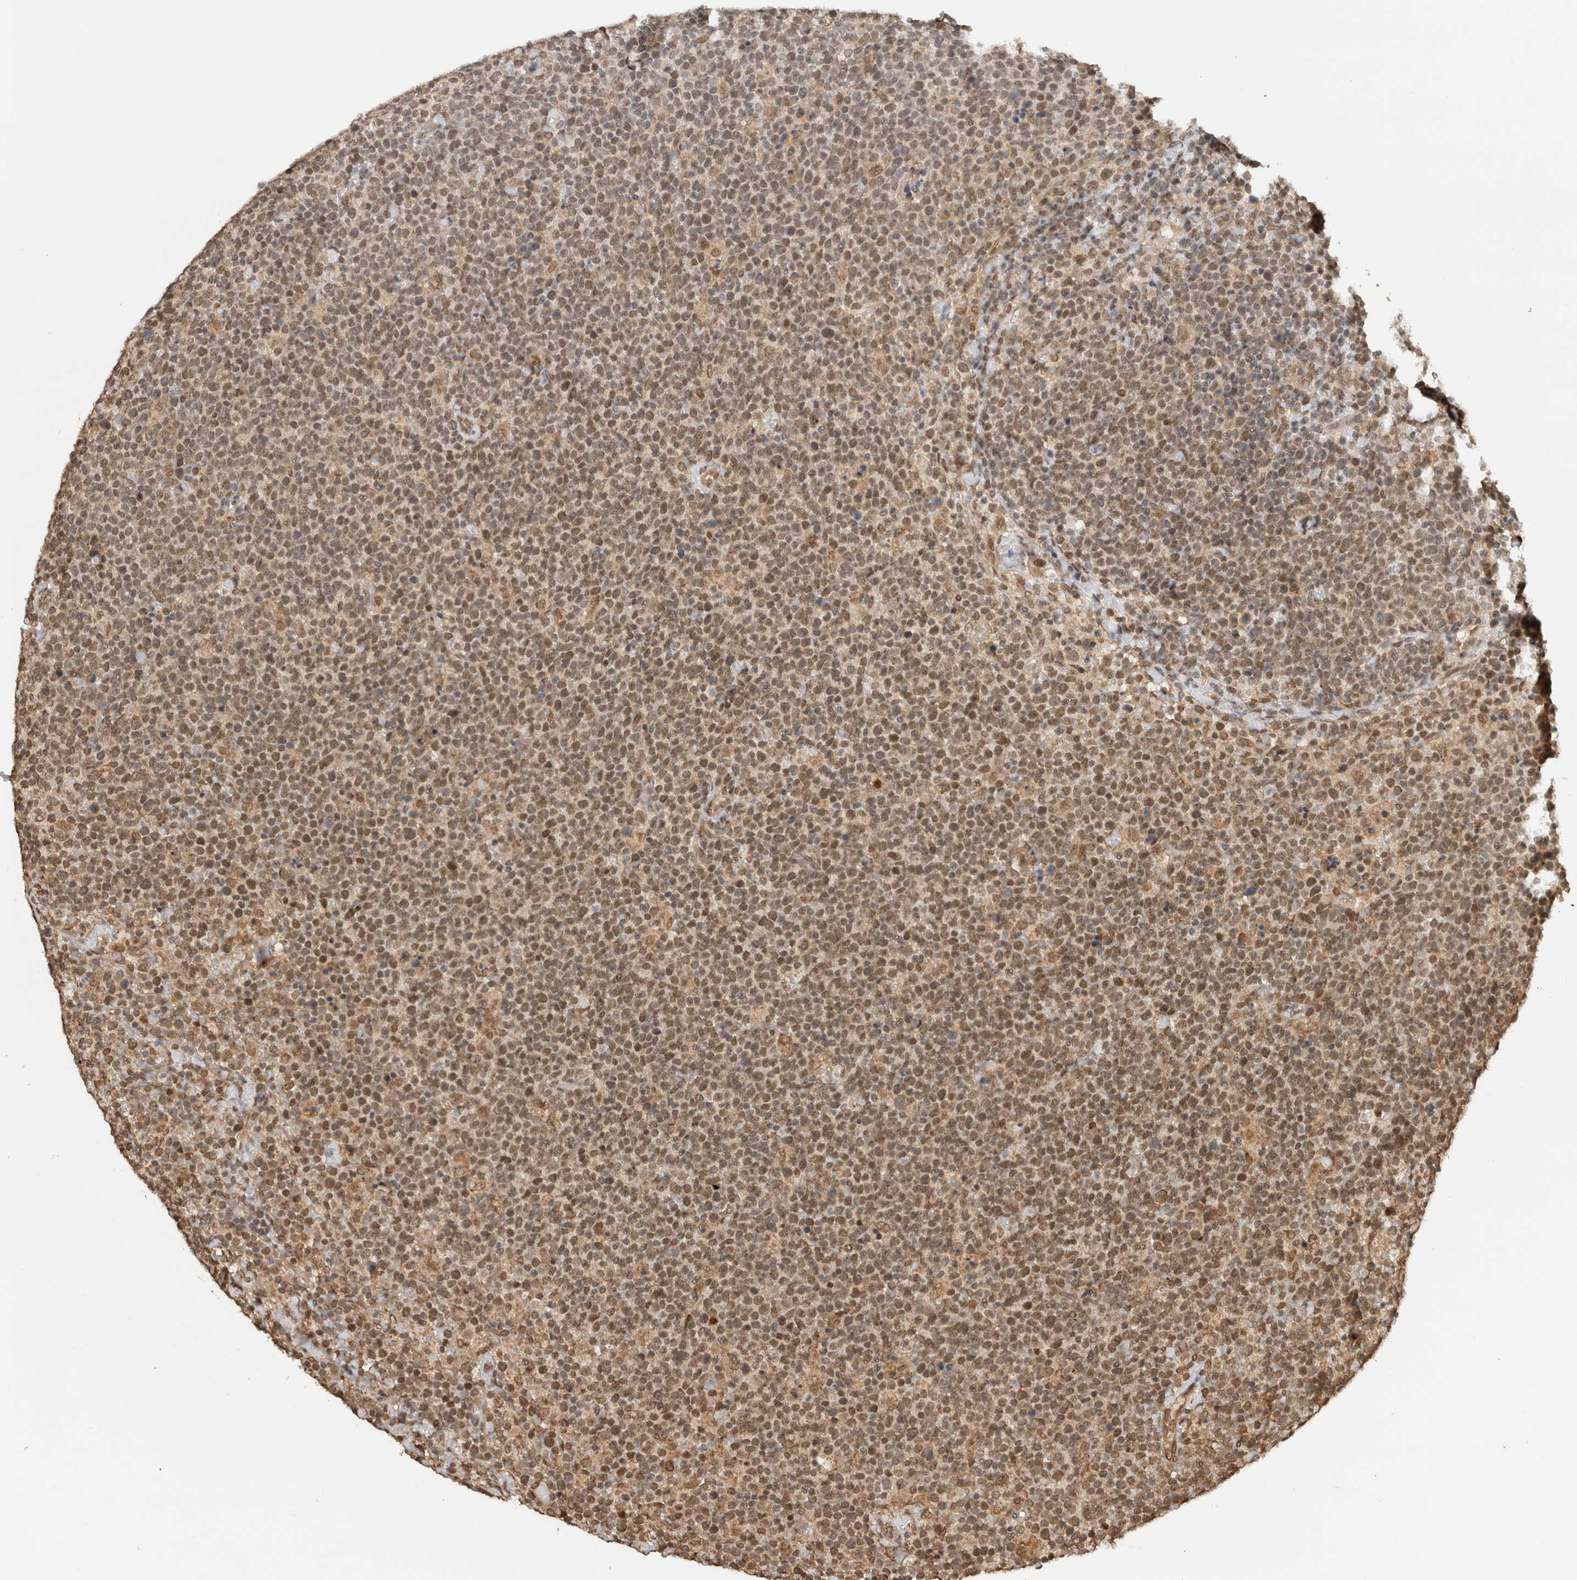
{"staining": {"intensity": "moderate", "quantity": ">75%", "location": "nuclear"}, "tissue": "lymphoma", "cell_type": "Tumor cells", "image_type": "cancer", "snomed": [{"axis": "morphology", "description": "Malignant lymphoma, non-Hodgkin's type, High grade"}, {"axis": "topography", "description": "Lymph node"}], "caption": "Immunohistochemistry image of neoplastic tissue: human malignant lymphoma, non-Hodgkin's type (high-grade) stained using immunohistochemistry (IHC) reveals medium levels of moderate protein expression localized specifically in the nuclear of tumor cells, appearing as a nuclear brown color.", "gene": "C1orf21", "patient": {"sex": "male", "age": 61}}